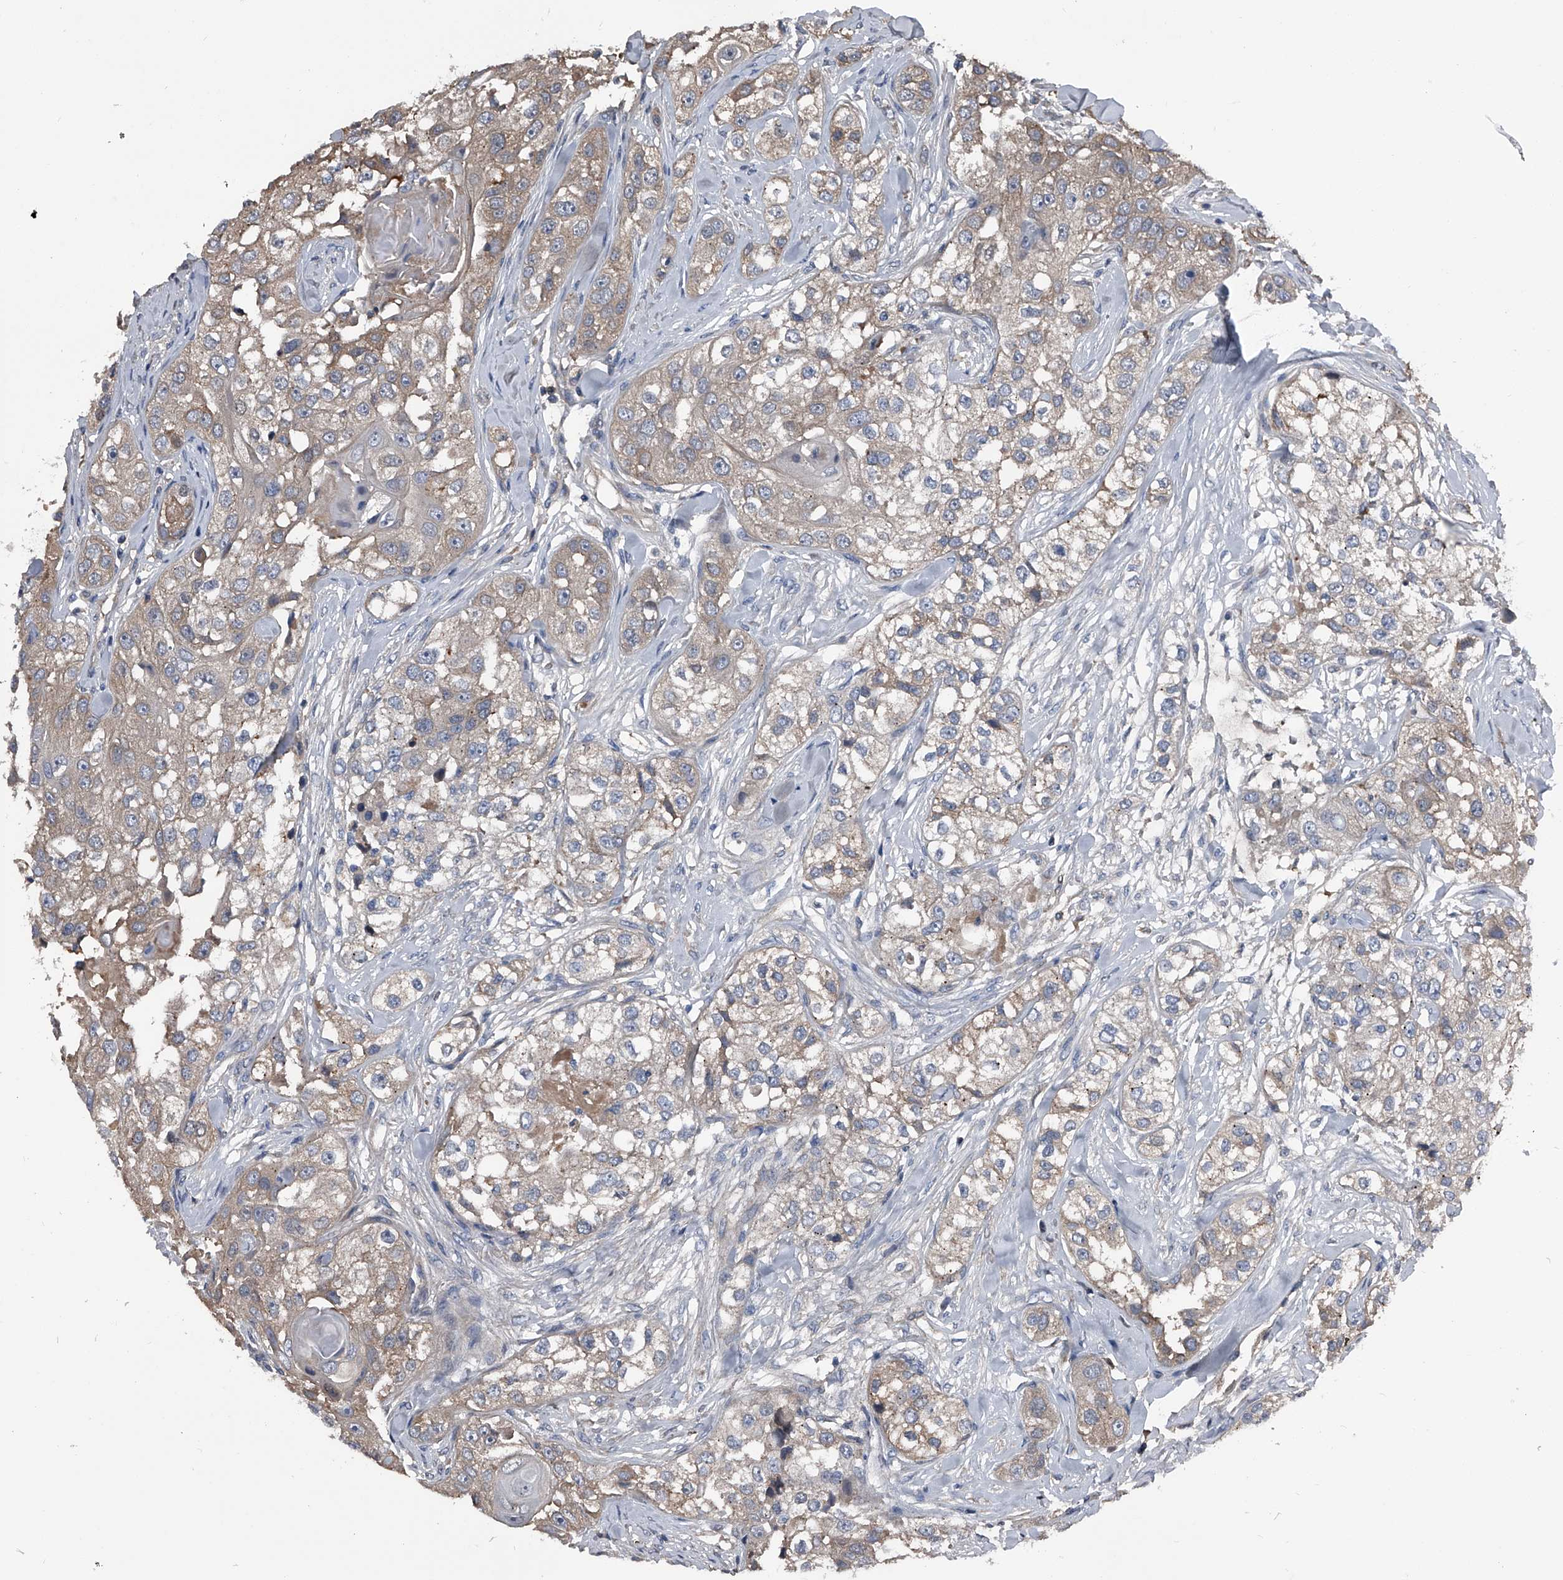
{"staining": {"intensity": "weak", "quantity": "<25%", "location": "cytoplasmic/membranous"}, "tissue": "head and neck cancer", "cell_type": "Tumor cells", "image_type": "cancer", "snomed": [{"axis": "morphology", "description": "Normal tissue, NOS"}, {"axis": "morphology", "description": "Squamous cell carcinoma, NOS"}, {"axis": "topography", "description": "Skeletal muscle"}, {"axis": "topography", "description": "Head-Neck"}], "caption": "A photomicrograph of head and neck squamous cell carcinoma stained for a protein exhibits no brown staining in tumor cells.", "gene": "KIF13A", "patient": {"sex": "male", "age": 51}}